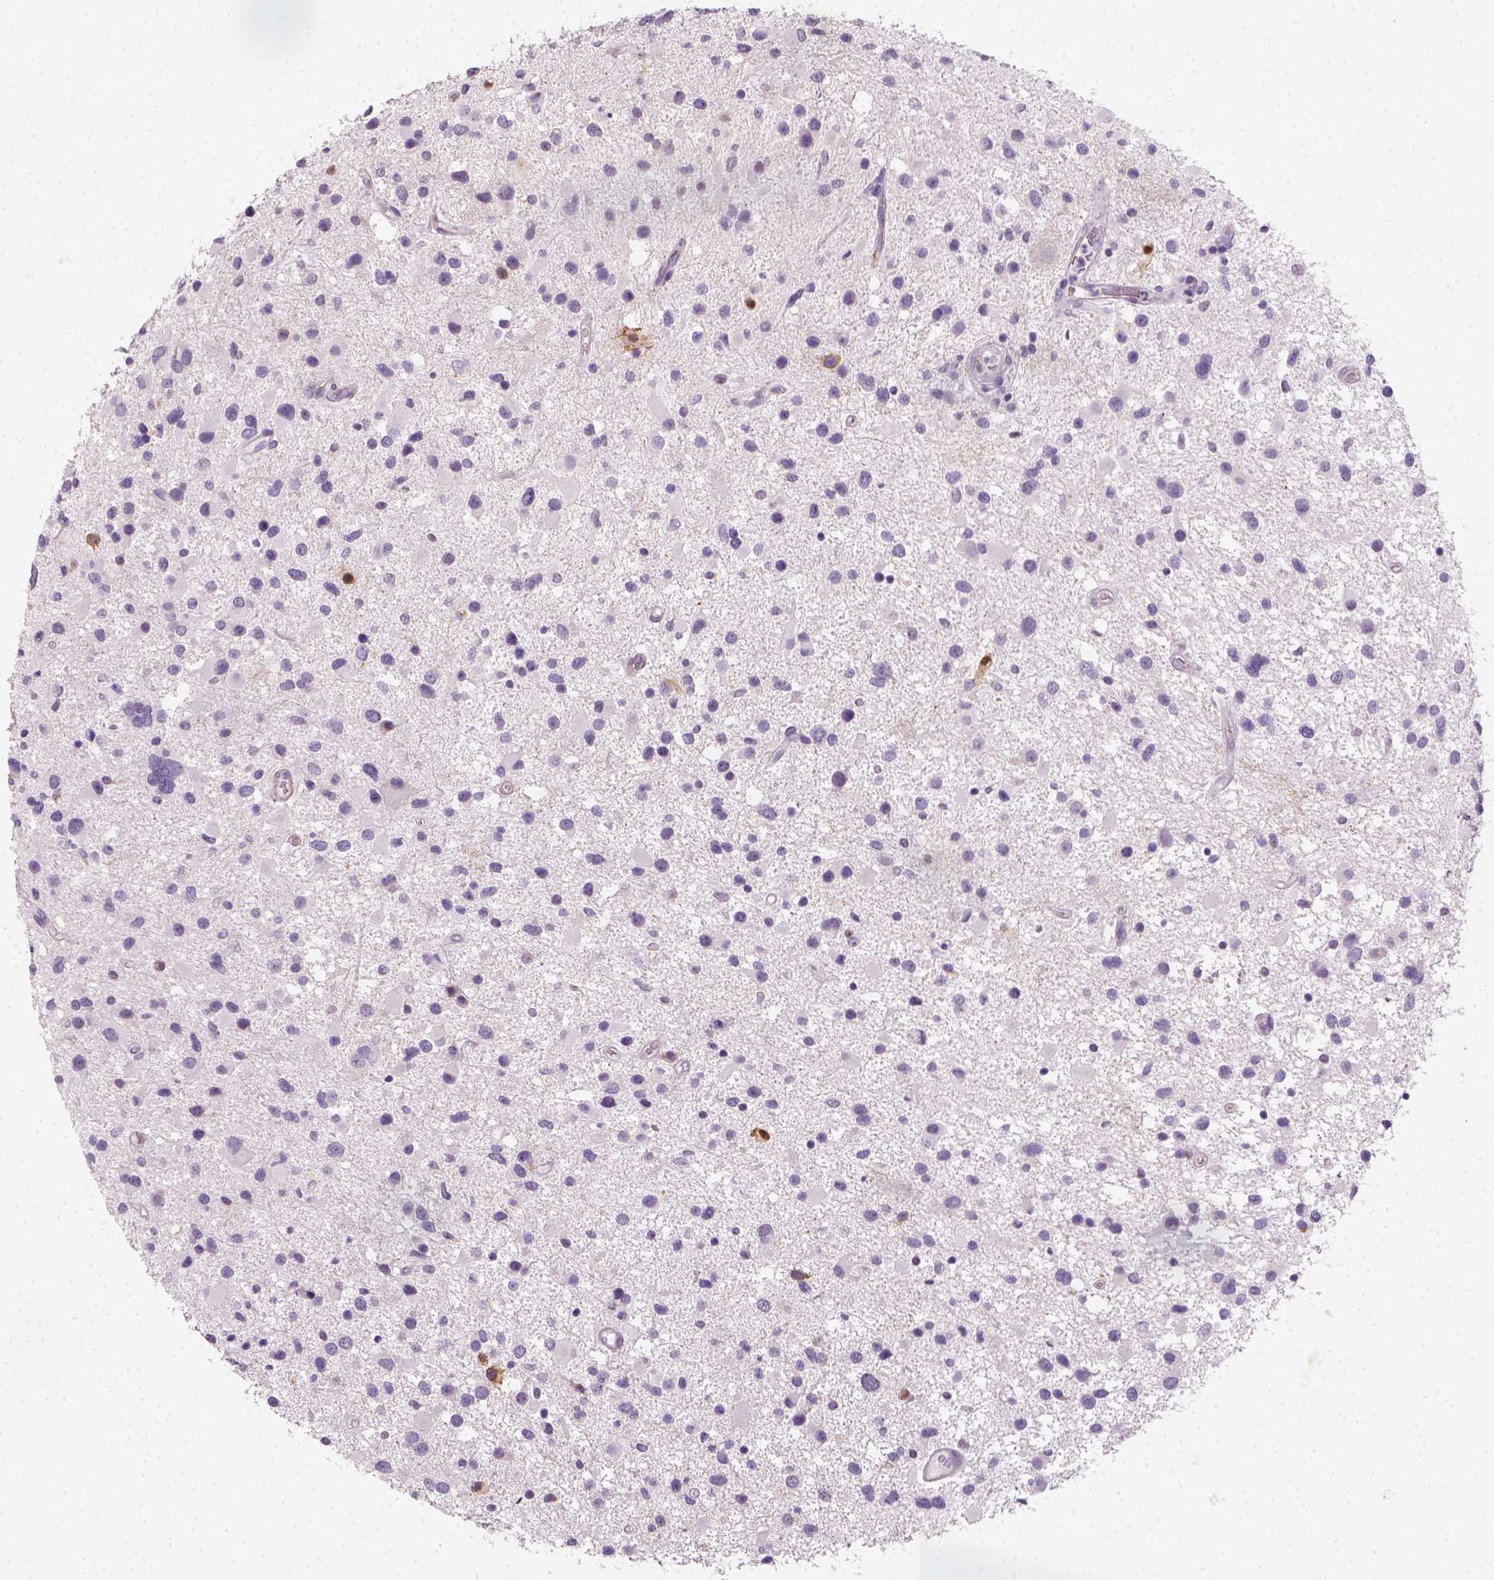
{"staining": {"intensity": "negative", "quantity": "none", "location": "none"}, "tissue": "glioma", "cell_type": "Tumor cells", "image_type": "cancer", "snomed": [{"axis": "morphology", "description": "Glioma, malignant, Low grade"}, {"axis": "topography", "description": "Brain"}], "caption": "Micrograph shows no protein expression in tumor cells of malignant glioma (low-grade) tissue.", "gene": "FAM163B", "patient": {"sex": "female", "age": 32}}